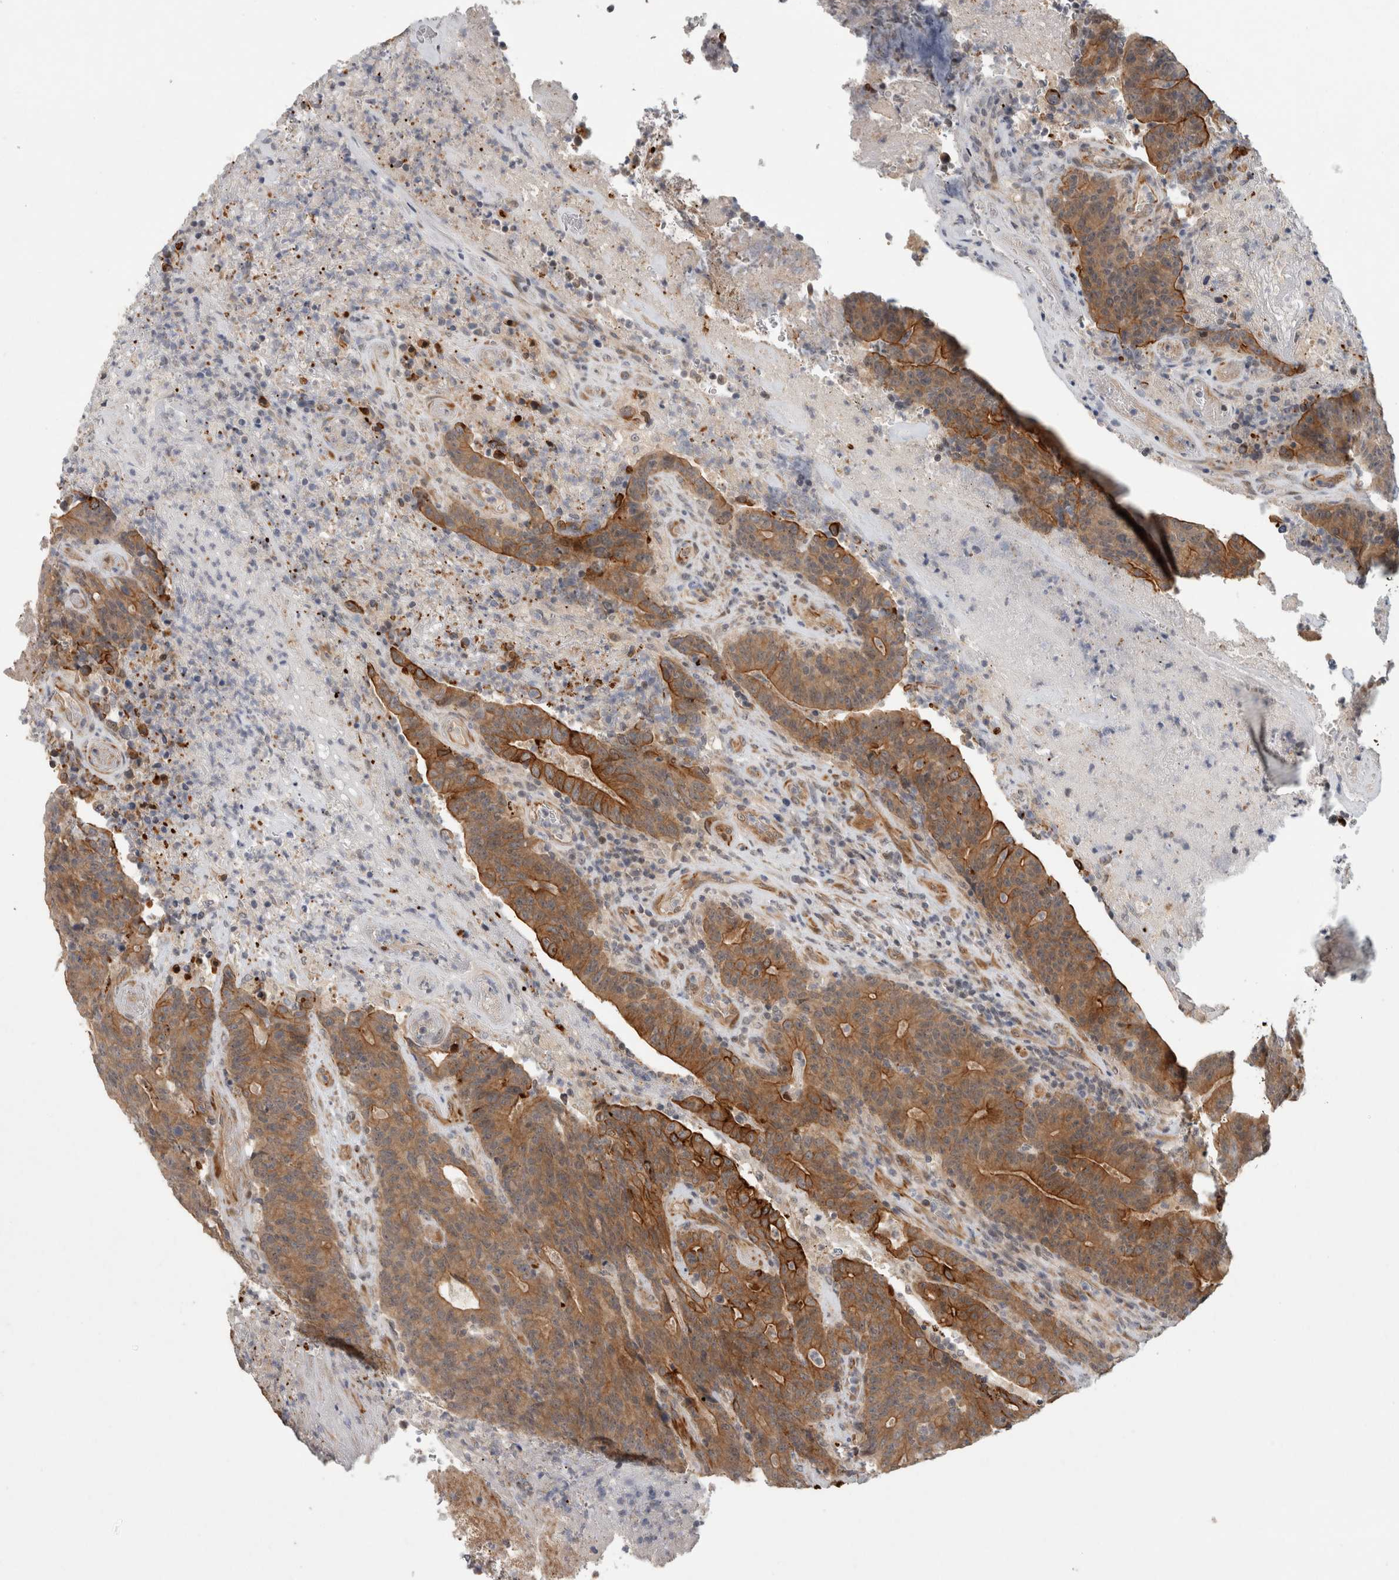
{"staining": {"intensity": "moderate", "quantity": ">75%", "location": "cytoplasmic/membranous"}, "tissue": "colorectal cancer", "cell_type": "Tumor cells", "image_type": "cancer", "snomed": [{"axis": "morphology", "description": "Normal tissue, NOS"}, {"axis": "morphology", "description": "Adenocarcinoma, NOS"}, {"axis": "topography", "description": "Colon"}], "caption": "Tumor cells display medium levels of moderate cytoplasmic/membranous staining in about >75% of cells in human colorectal adenocarcinoma. The staining was performed using DAB (3,3'-diaminobenzidine) to visualize the protein expression in brown, while the nuclei were stained in blue with hematoxylin (Magnification: 20x).", "gene": "CRISPLD1", "patient": {"sex": "female", "age": 75}}